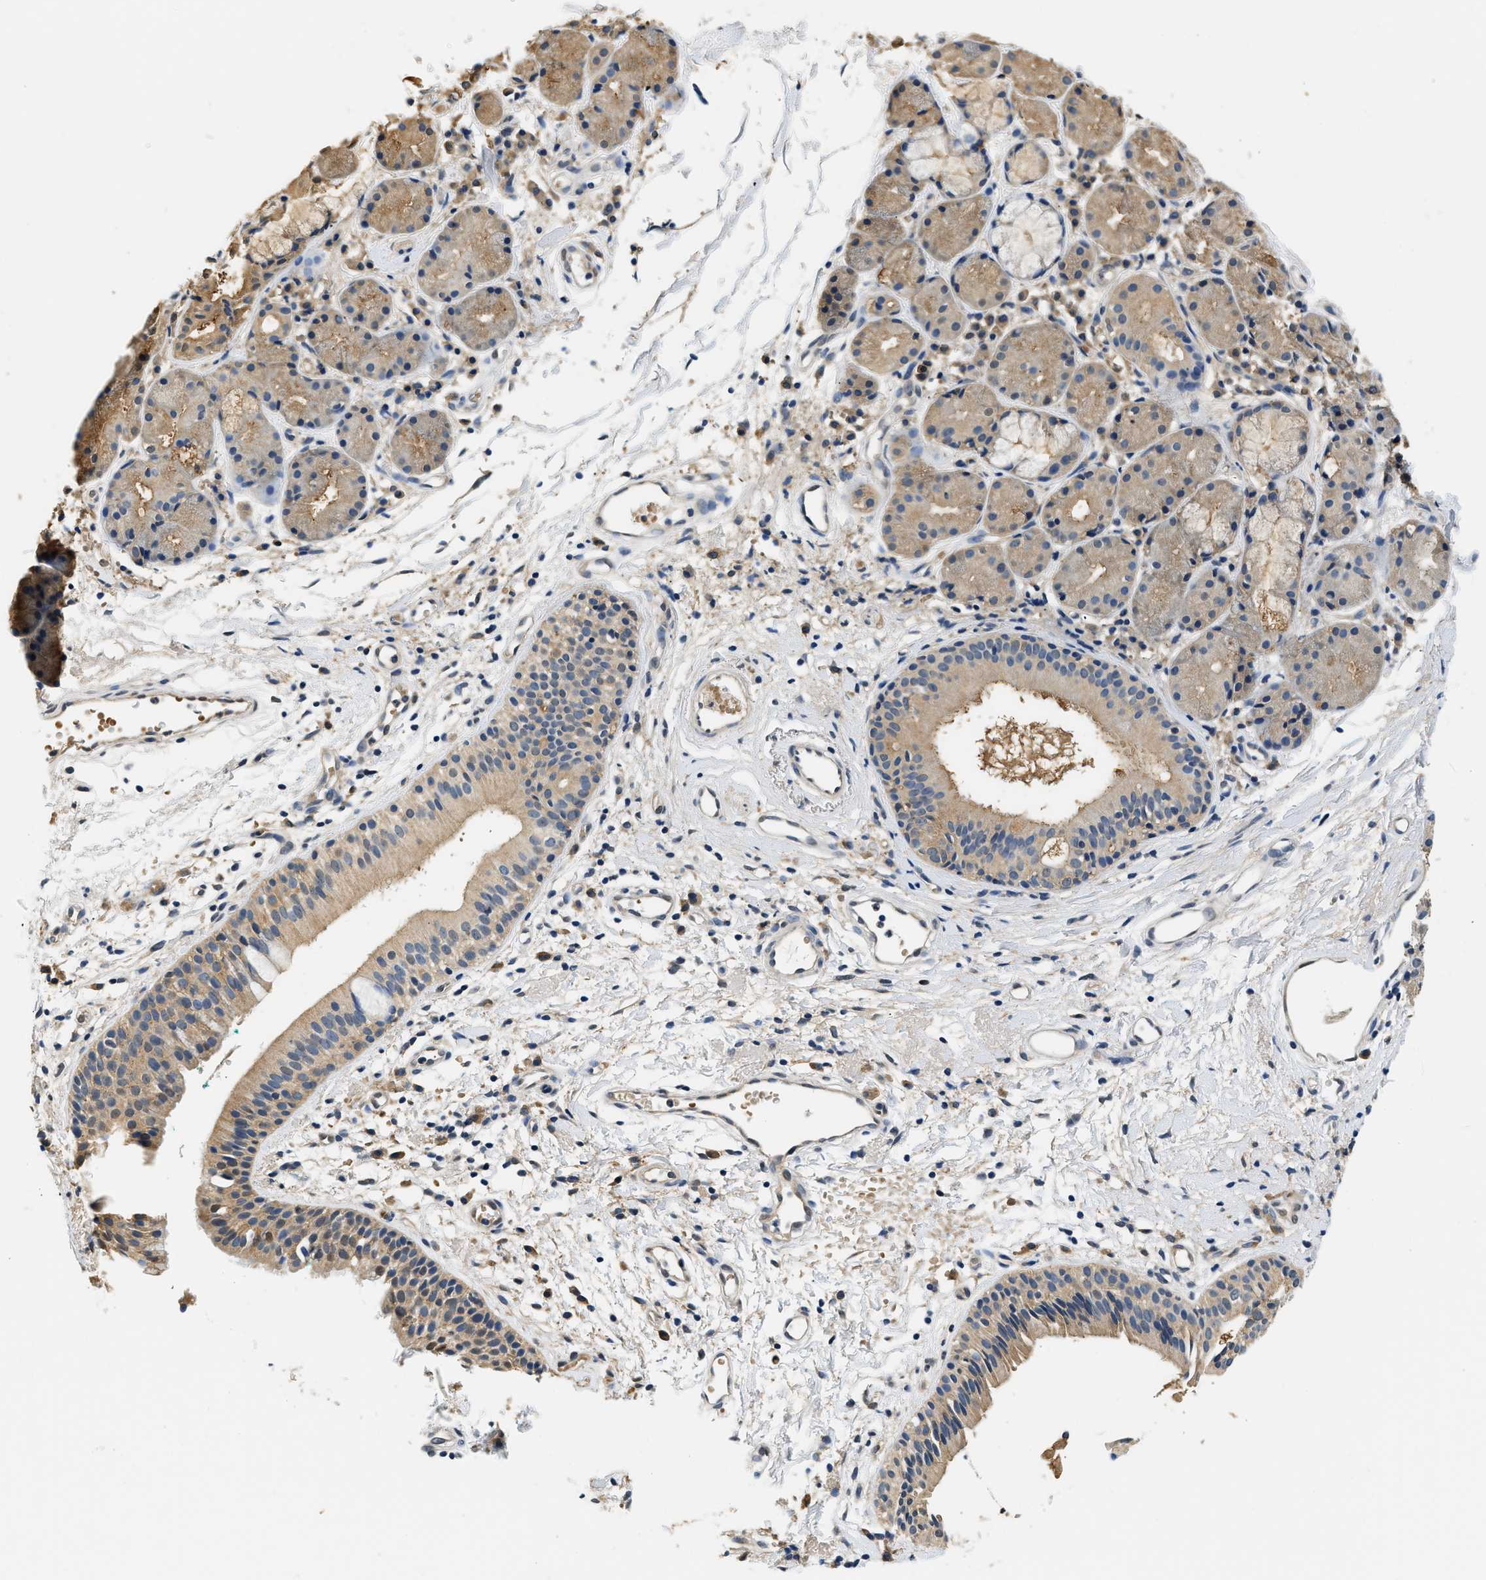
{"staining": {"intensity": "moderate", "quantity": ">75%", "location": "cytoplasmic/membranous"}, "tissue": "nasopharynx", "cell_type": "Respiratory epithelial cells", "image_type": "normal", "snomed": [{"axis": "morphology", "description": "Normal tissue, NOS"}, {"axis": "morphology", "description": "Basal cell carcinoma"}, {"axis": "topography", "description": "Cartilage tissue"}, {"axis": "topography", "description": "Nasopharynx"}, {"axis": "topography", "description": "Oral tissue"}], "caption": "Unremarkable nasopharynx displays moderate cytoplasmic/membranous staining in approximately >75% of respiratory epithelial cells, visualized by immunohistochemistry. Using DAB (3,3'-diaminobenzidine) (brown) and hematoxylin (blue) stains, captured at high magnification using brightfield microscopy.", "gene": "BCL7C", "patient": {"sex": "female", "age": 77}}